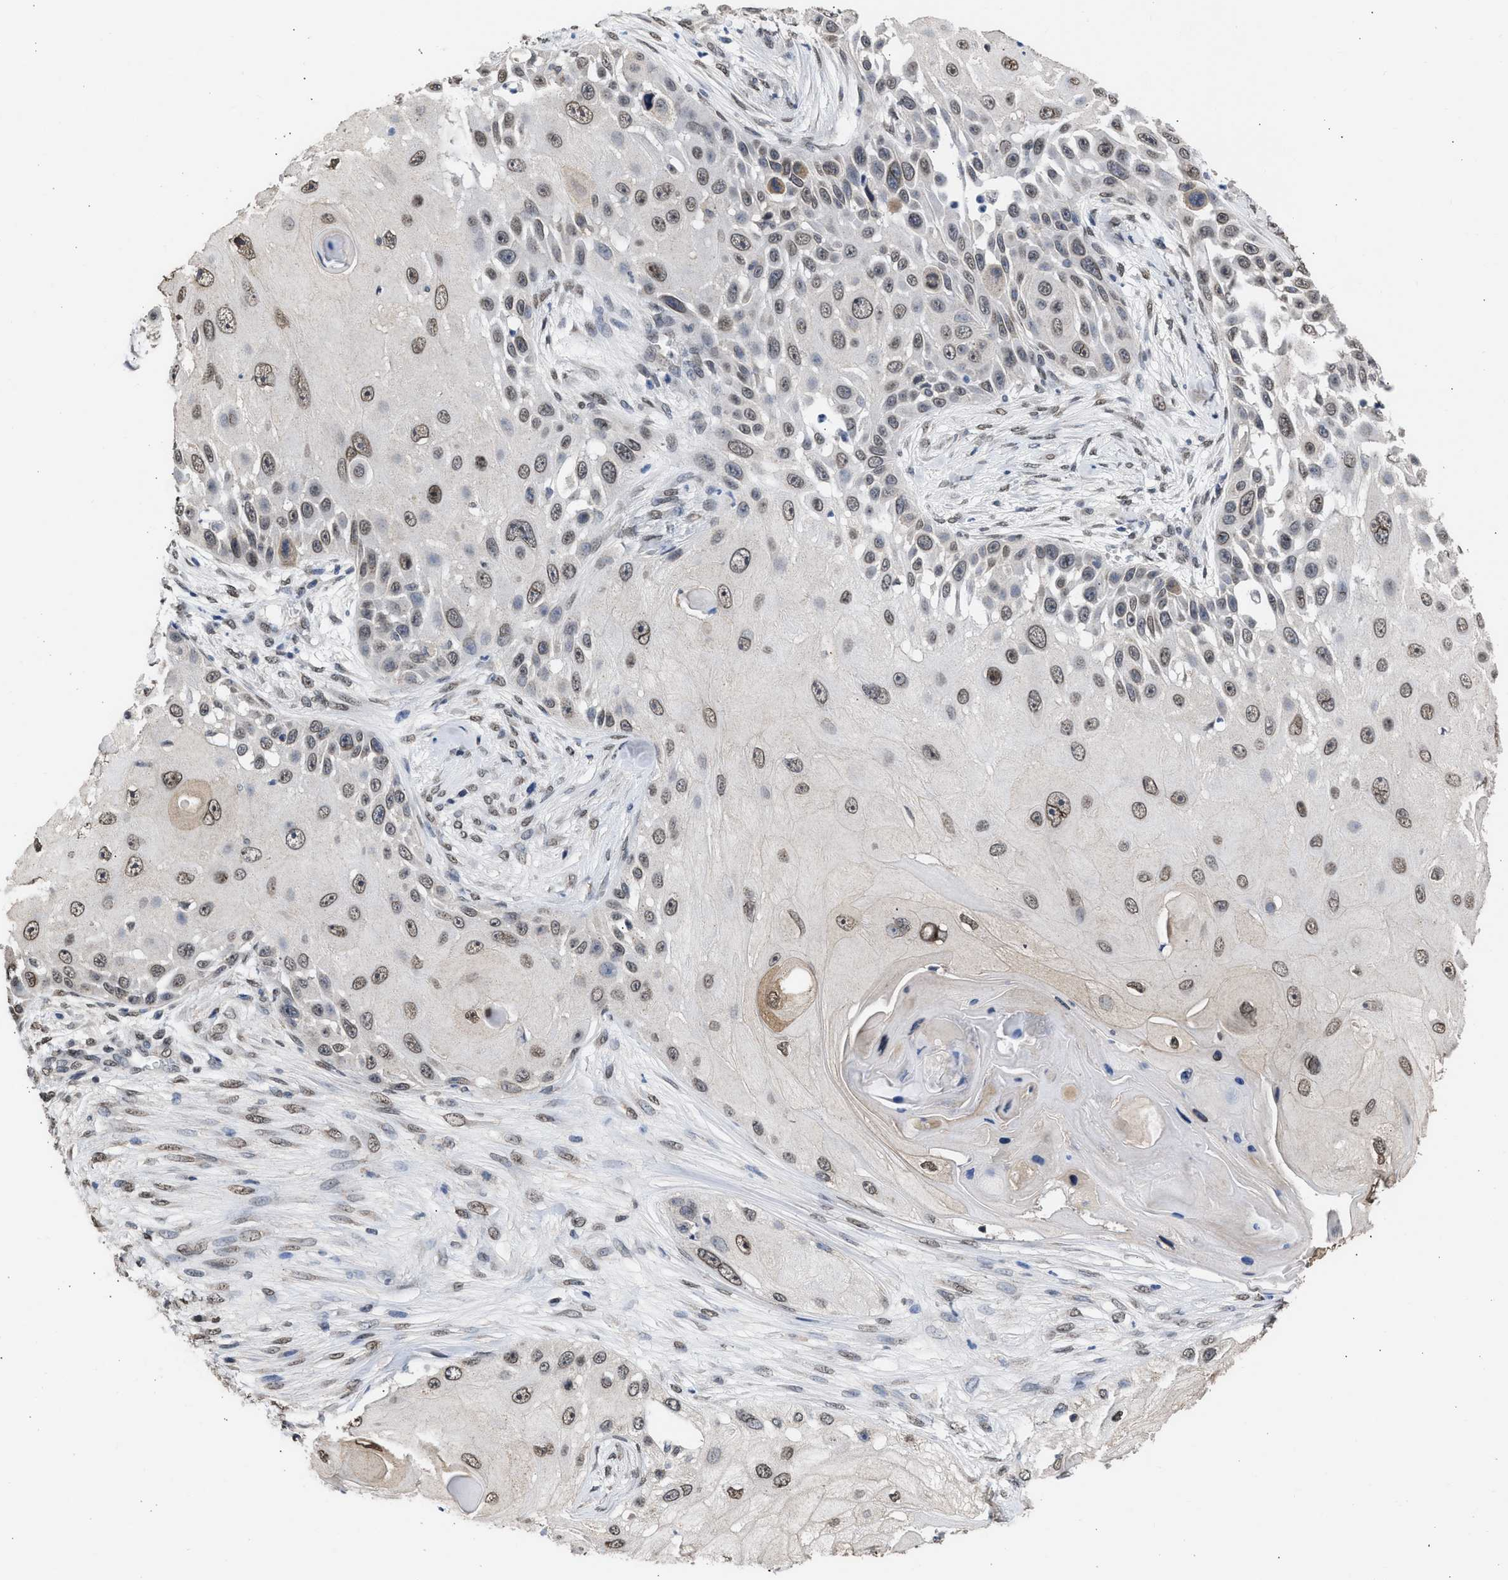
{"staining": {"intensity": "weak", "quantity": "25%-75%", "location": "cytoplasmic/membranous,nuclear"}, "tissue": "skin cancer", "cell_type": "Tumor cells", "image_type": "cancer", "snomed": [{"axis": "morphology", "description": "Squamous cell carcinoma, NOS"}, {"axis": "topography", "description": "Skin"}], "caption": "Skin cancer was stained to show a protein in brown. There is low levels of weak cytoplasmic/membranous and nuclear expression in about 25%-75% of tumor cells. The protein is shown in brown color, while the nuclei are stained blue.", "gene": "NUP35", "patient": {"sex": "female", "age": 44}}